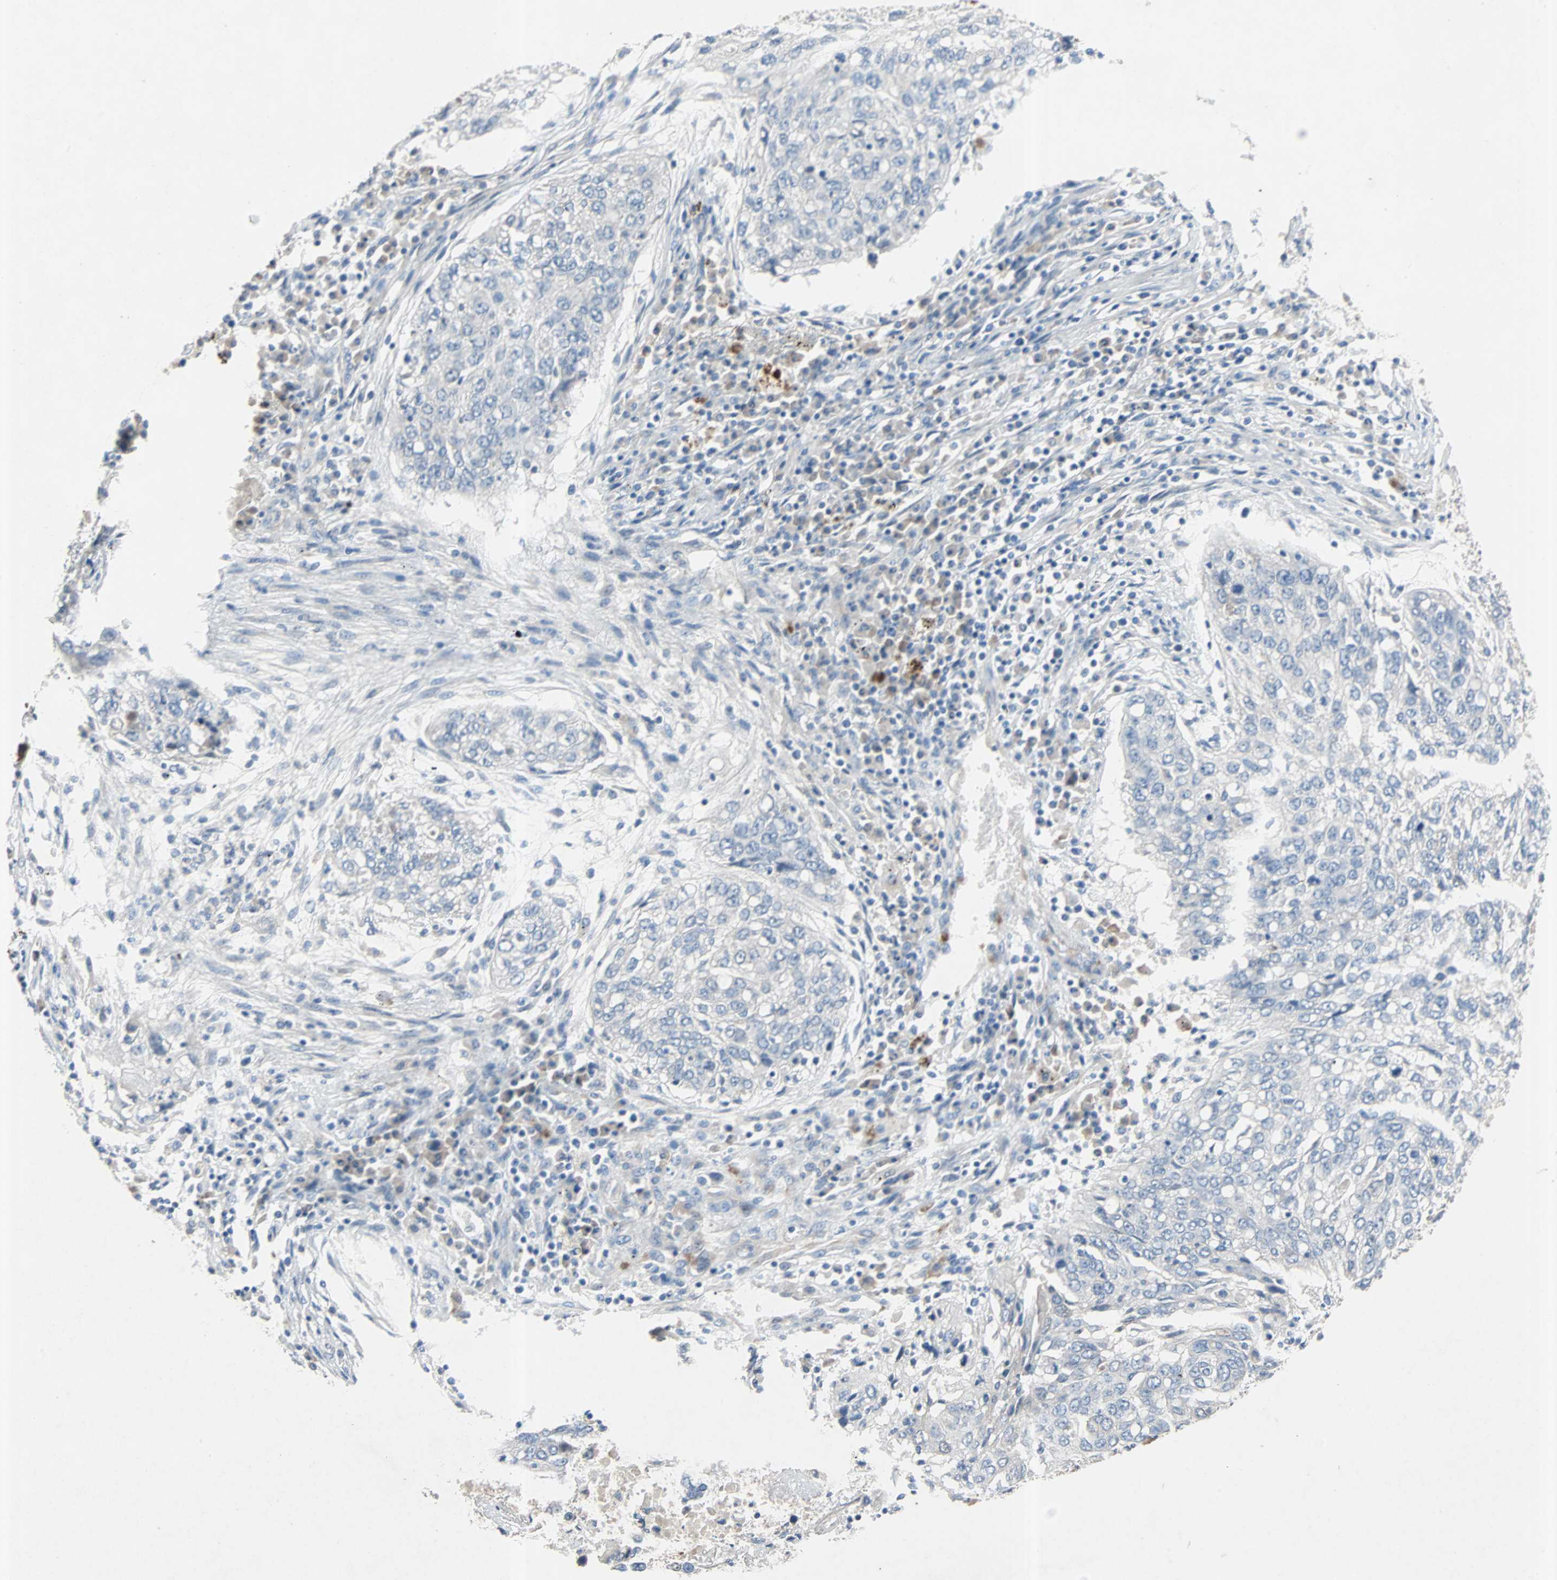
{"staining": {"intensity": "negative", "quantity": "none", "location": "none"}, "tissue": "lung cancer", "cell_type": "Tumor cells", "image_type": "cancer", "snomed": [{"axis": "morphology", "description": "Squamous cell carcinoma, NOS"}, {"axis": "topography", "description": "Lung"}], "caption": "Human squamous cell carcinoma (lung) stained for a protein using immunohistochemistry (IHC) shows no staining in tumor cells.", "gene": "PCDHB2", "patient": {"sex": "female", "age": 63}}